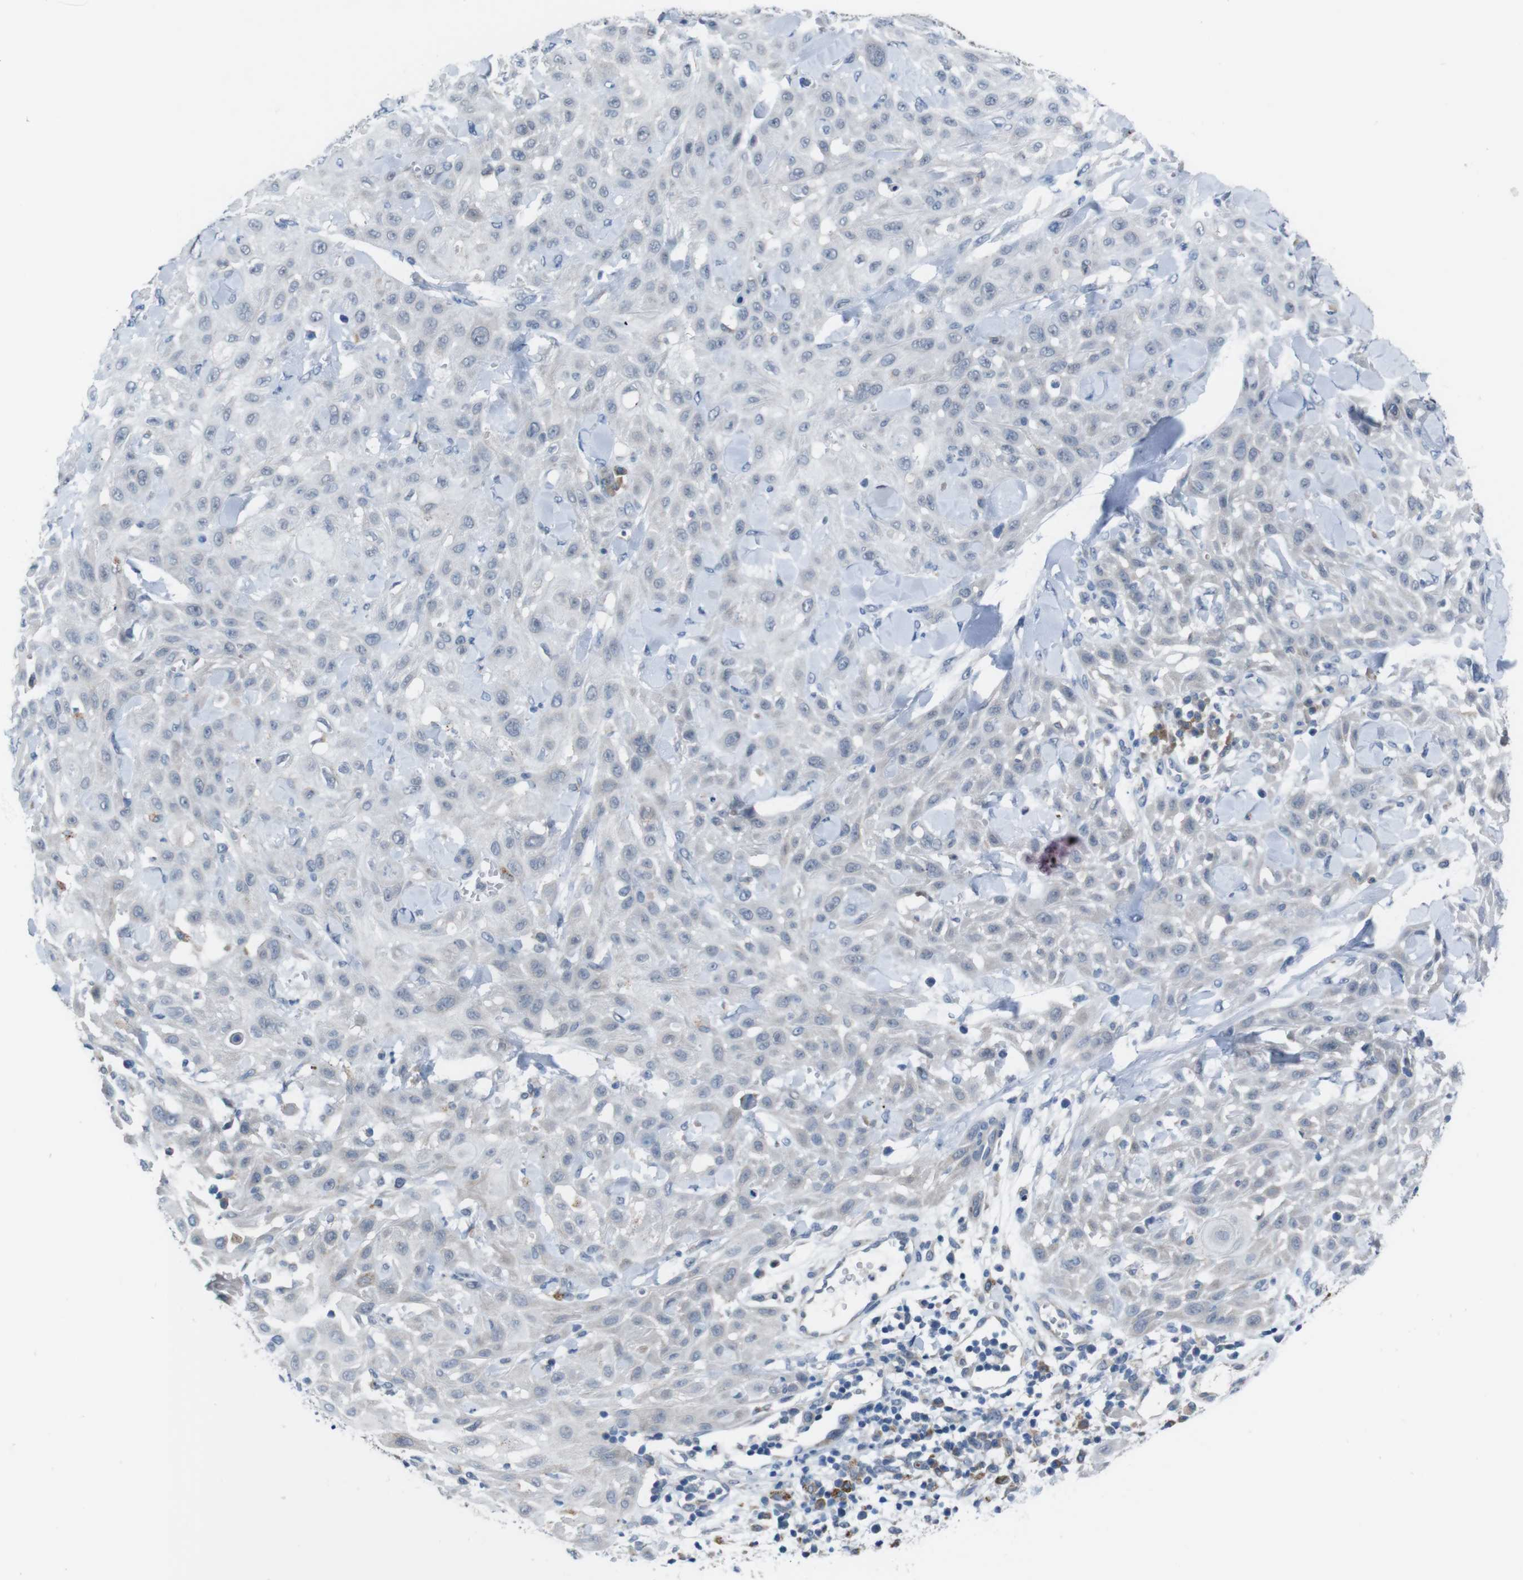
{"staining": {"intensity": "negative", "quantity": "none", "location": "none"}, "tissue": "skin cancer", "cell_type": "Tumor cells", "image_type": "cancer", "snomed": [{"axis": "morphology", "description": "Squamous cell carcinoma, NOS"}, {"axis": "topography", "description": "Skin"}], "caption": "Human skin cancer (squamous cell carcinoma) stained for a protein using IHC exhibits no positivity in tumor cells.", "gene": "CDH22", "patient": {"sex": "male", "age": 24}}